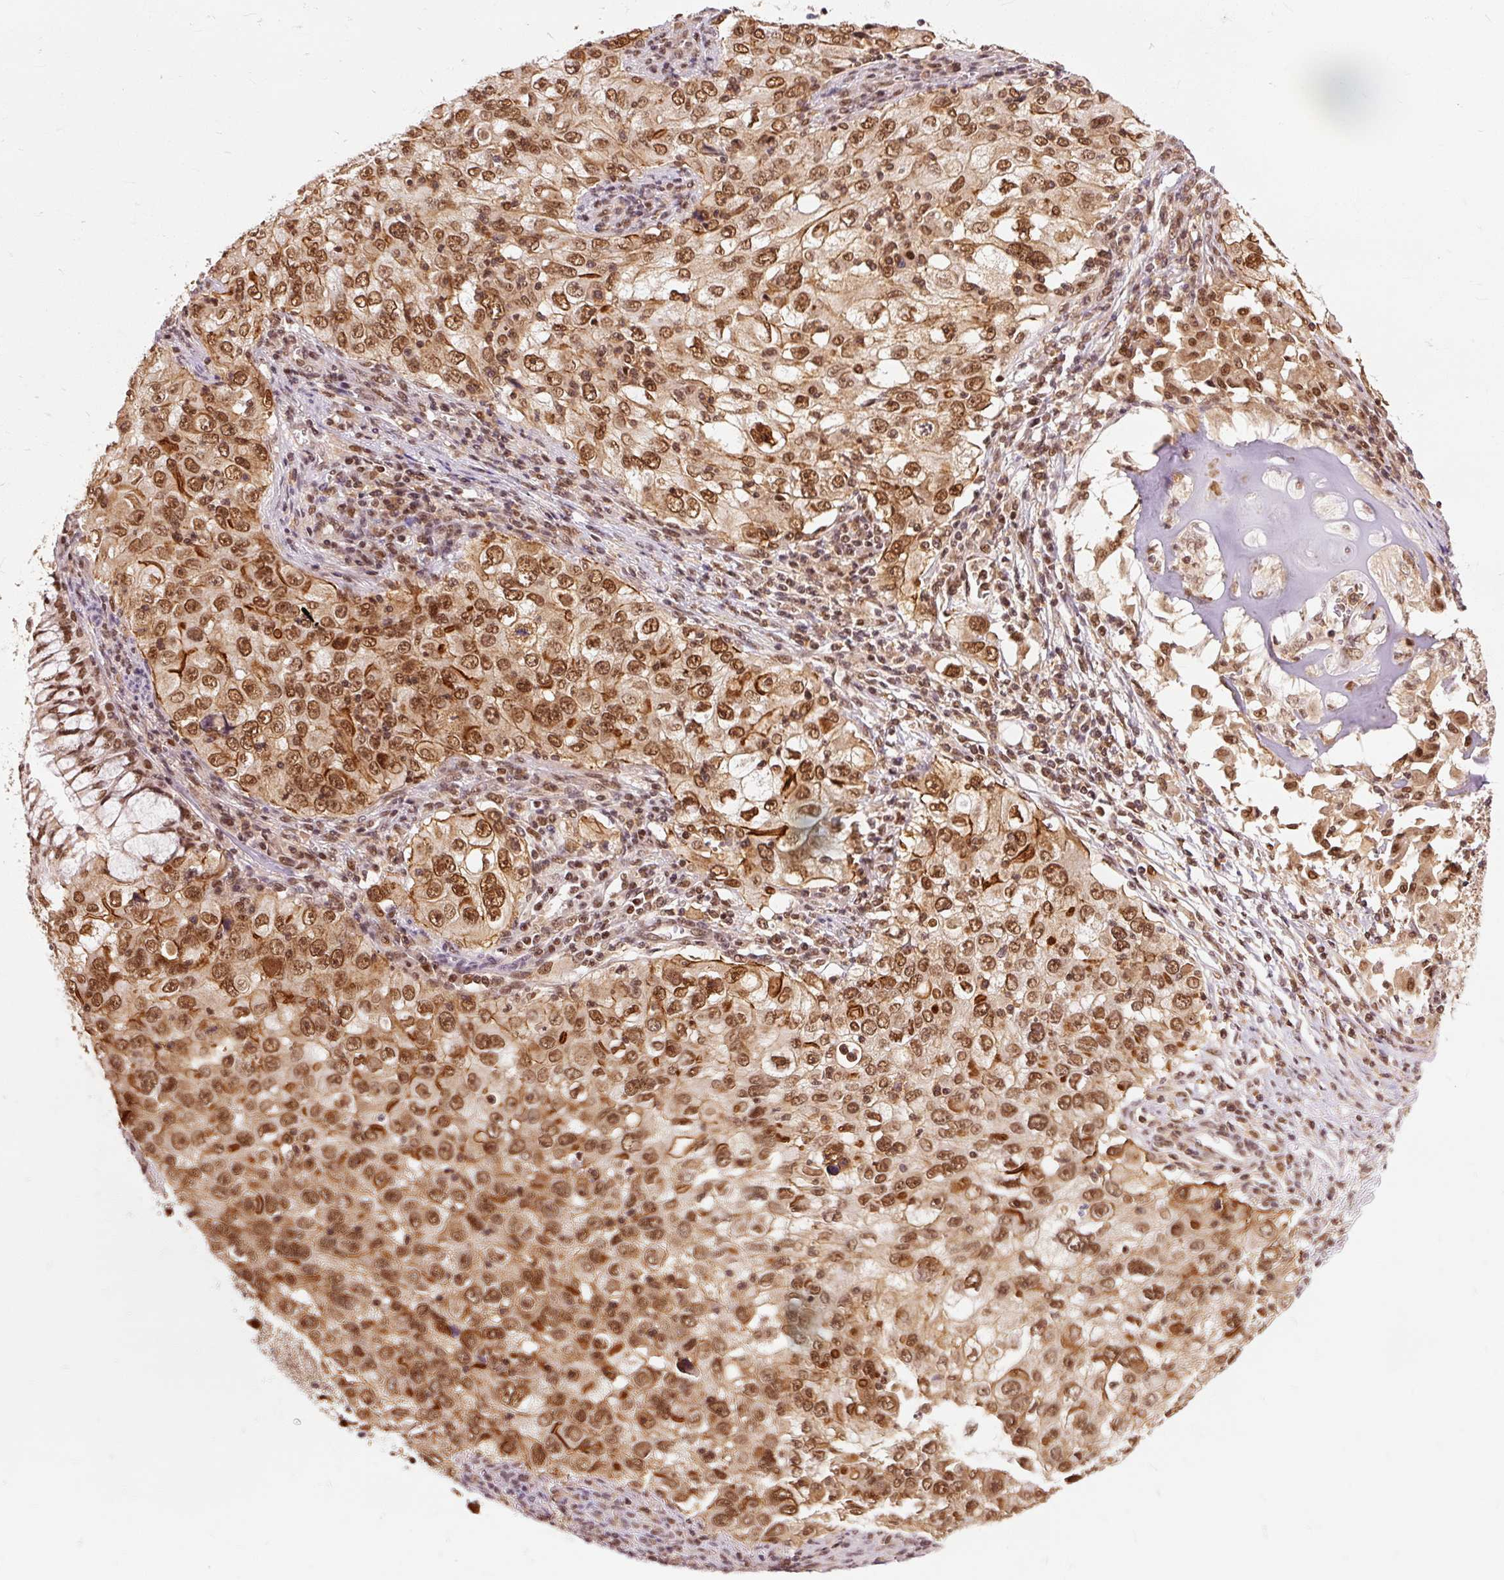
{"staining": {"intensity": "moderate", "quantity": ">75%", "location": "nuclear"}, "tissue": "lung cancer", "cell_type": "Tumor cells", "image_type": "cancer", "snomed": [{"axis": "morphology", "description": "Adenocarcinoma, NOS"}, {"axis": "morphology", "description": "Adenocarcinoma, metastatic, NOS"}, {"axis": "topography", "description": "Lymph node"}, {"axis": "topography", "description": "Lung"}], "caption": "Moderate nuclear staining for a protein is present in approximately >75% of tumor cells of adenocarcinoma (lung) using immunohistochemistry (IHC).", "gene": "CSTF1", "patient": {"sex": "female", "age": 42}}